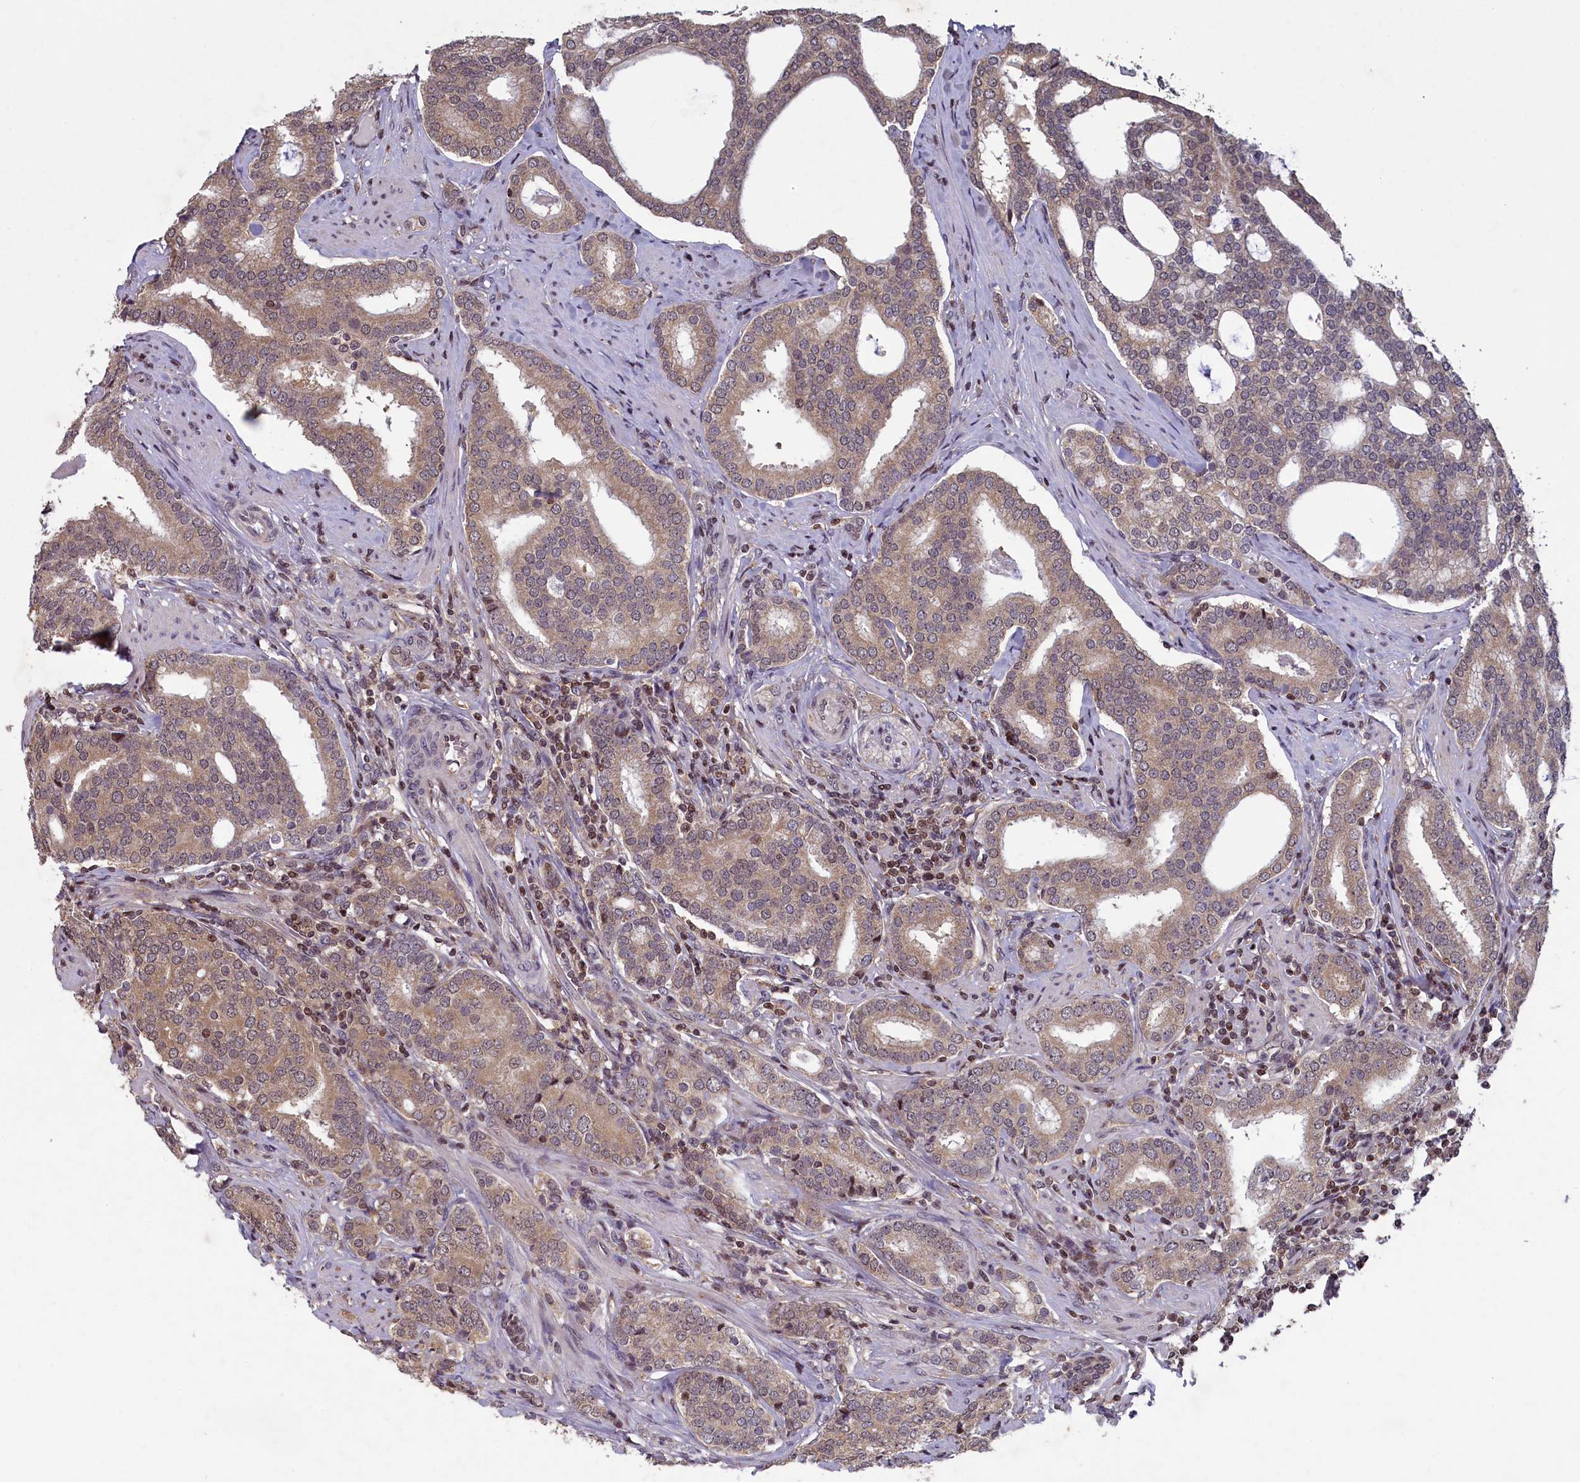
{"staining": {"intensity": "weak", "quantity": "25%-75%", "location": "cytoplasmic/membranous,nuclear"}, "tissue": "prostate cancer", "cell_type": "Tumor cells", "image_type": "cancer", "snomed": [{"axis": "morphology", "description": "Adenocarcinoma, High grade"}, {"axis": "topography", "description": "Prostate"}], "caption": "This photomicrograph shows prostate high-grade adenocarcinoma stained with immunohistochemistry to label a protein in brown. The cytoplasmic/membranous and nuclear of tumor cells show weak positivity for the protein. Nuclei are counter-stained blue.", "gene": "NUBP1", "patient": {"sex": "male", "age": 63}}